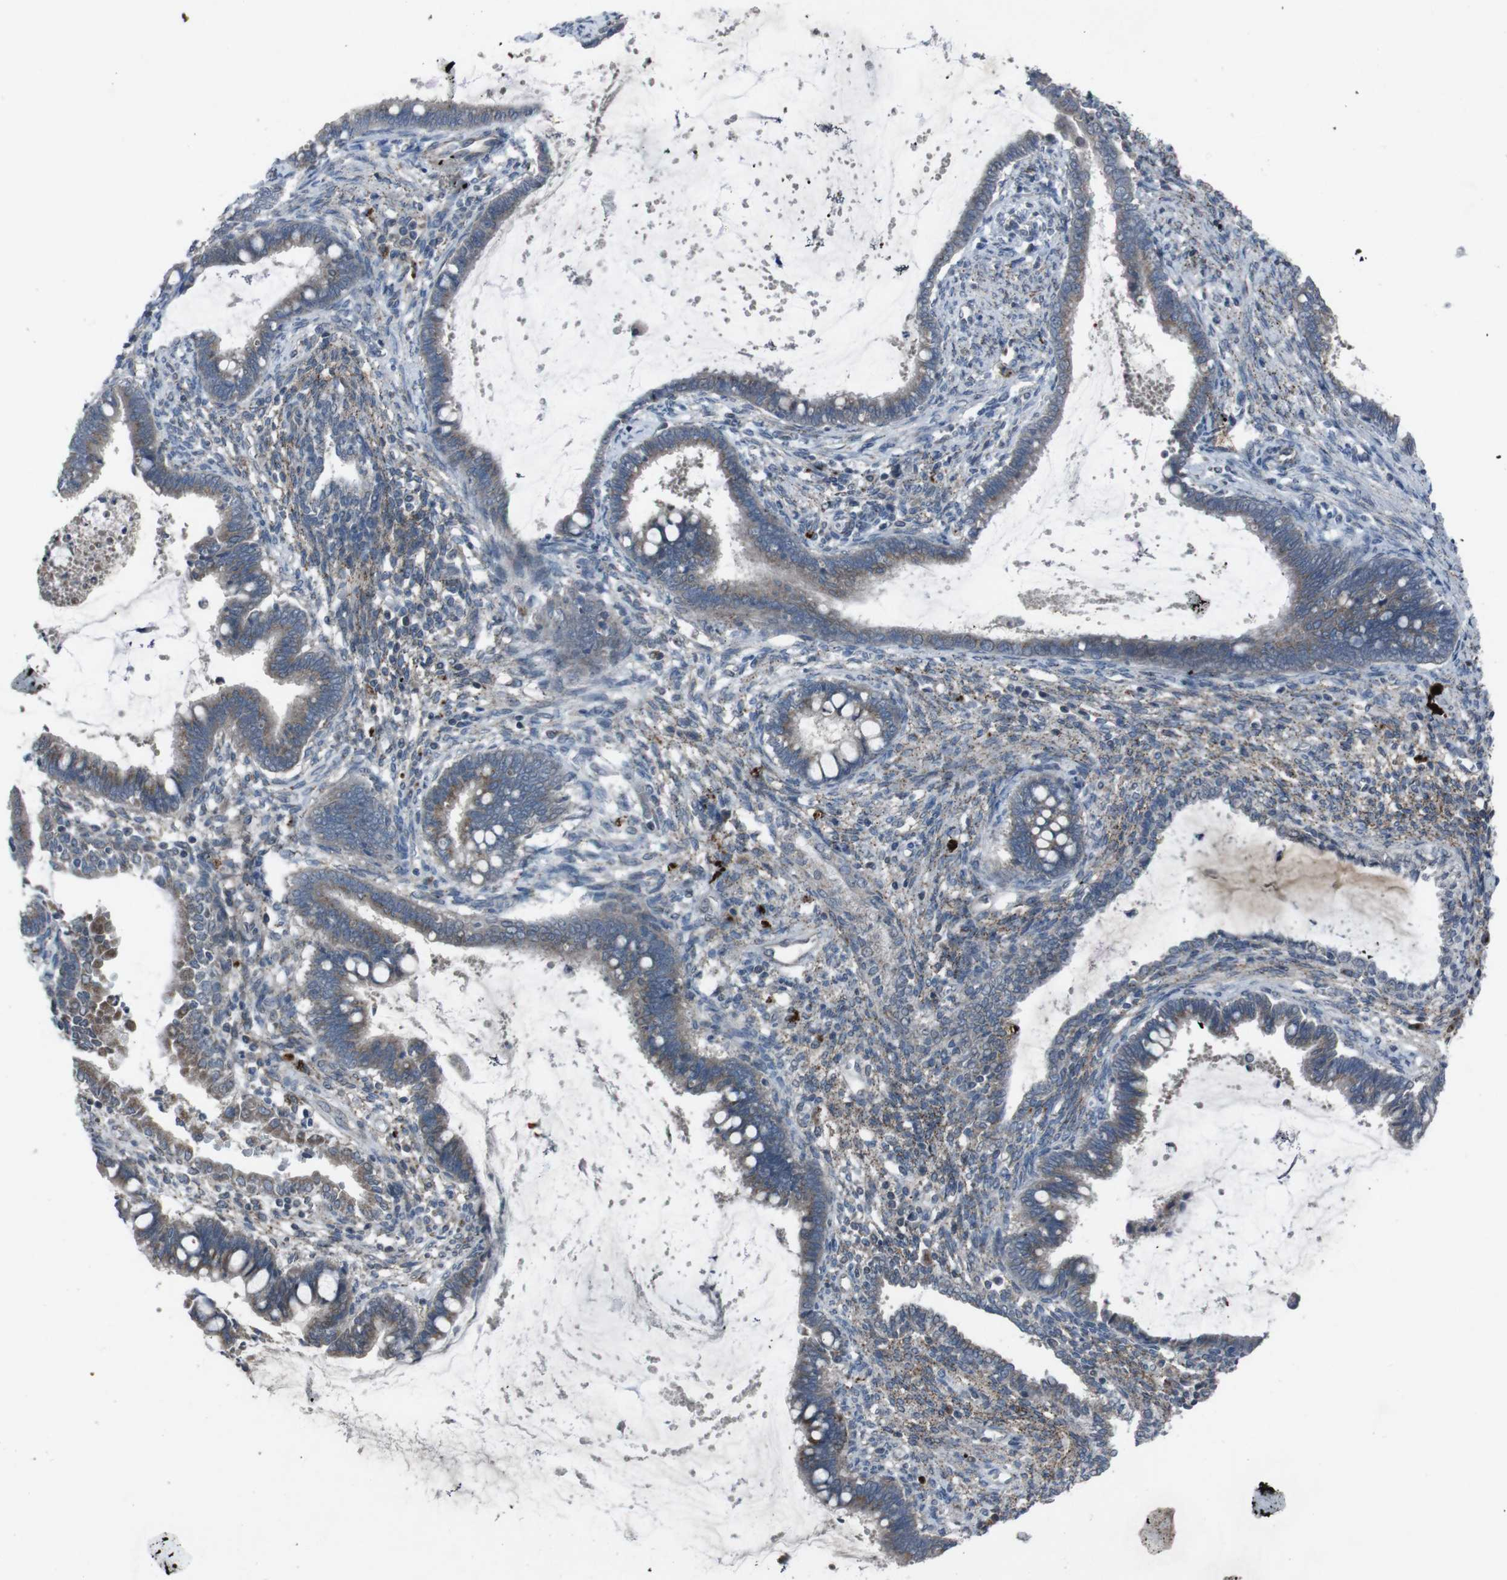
{"staining": {"intensity": "moderate", "quantity": ">75%", "location": "cytoplasmic/membranous"}, "tissue": "cervical cancer", "cell_type": "Tumor cells", "image_type": "cancer", "snomed": [{"axis": "morphology", "description": "Adenocarcinoma, NOS"}, {"axis": "topography", "description": "Cervix"}], "caption": "Brown immunohistochemical staining in human cervical cancer (adenocarcinoma) demonstrates moderate cytoplasmic/membranous staining in approximately >75% of tumor cells. (DAB (3,3'-diaminobenzidine) IHC with brightfield microscopy, high magnification).", "gene": "EFNA5", "patient": {"sex": "female", "age": 44}}